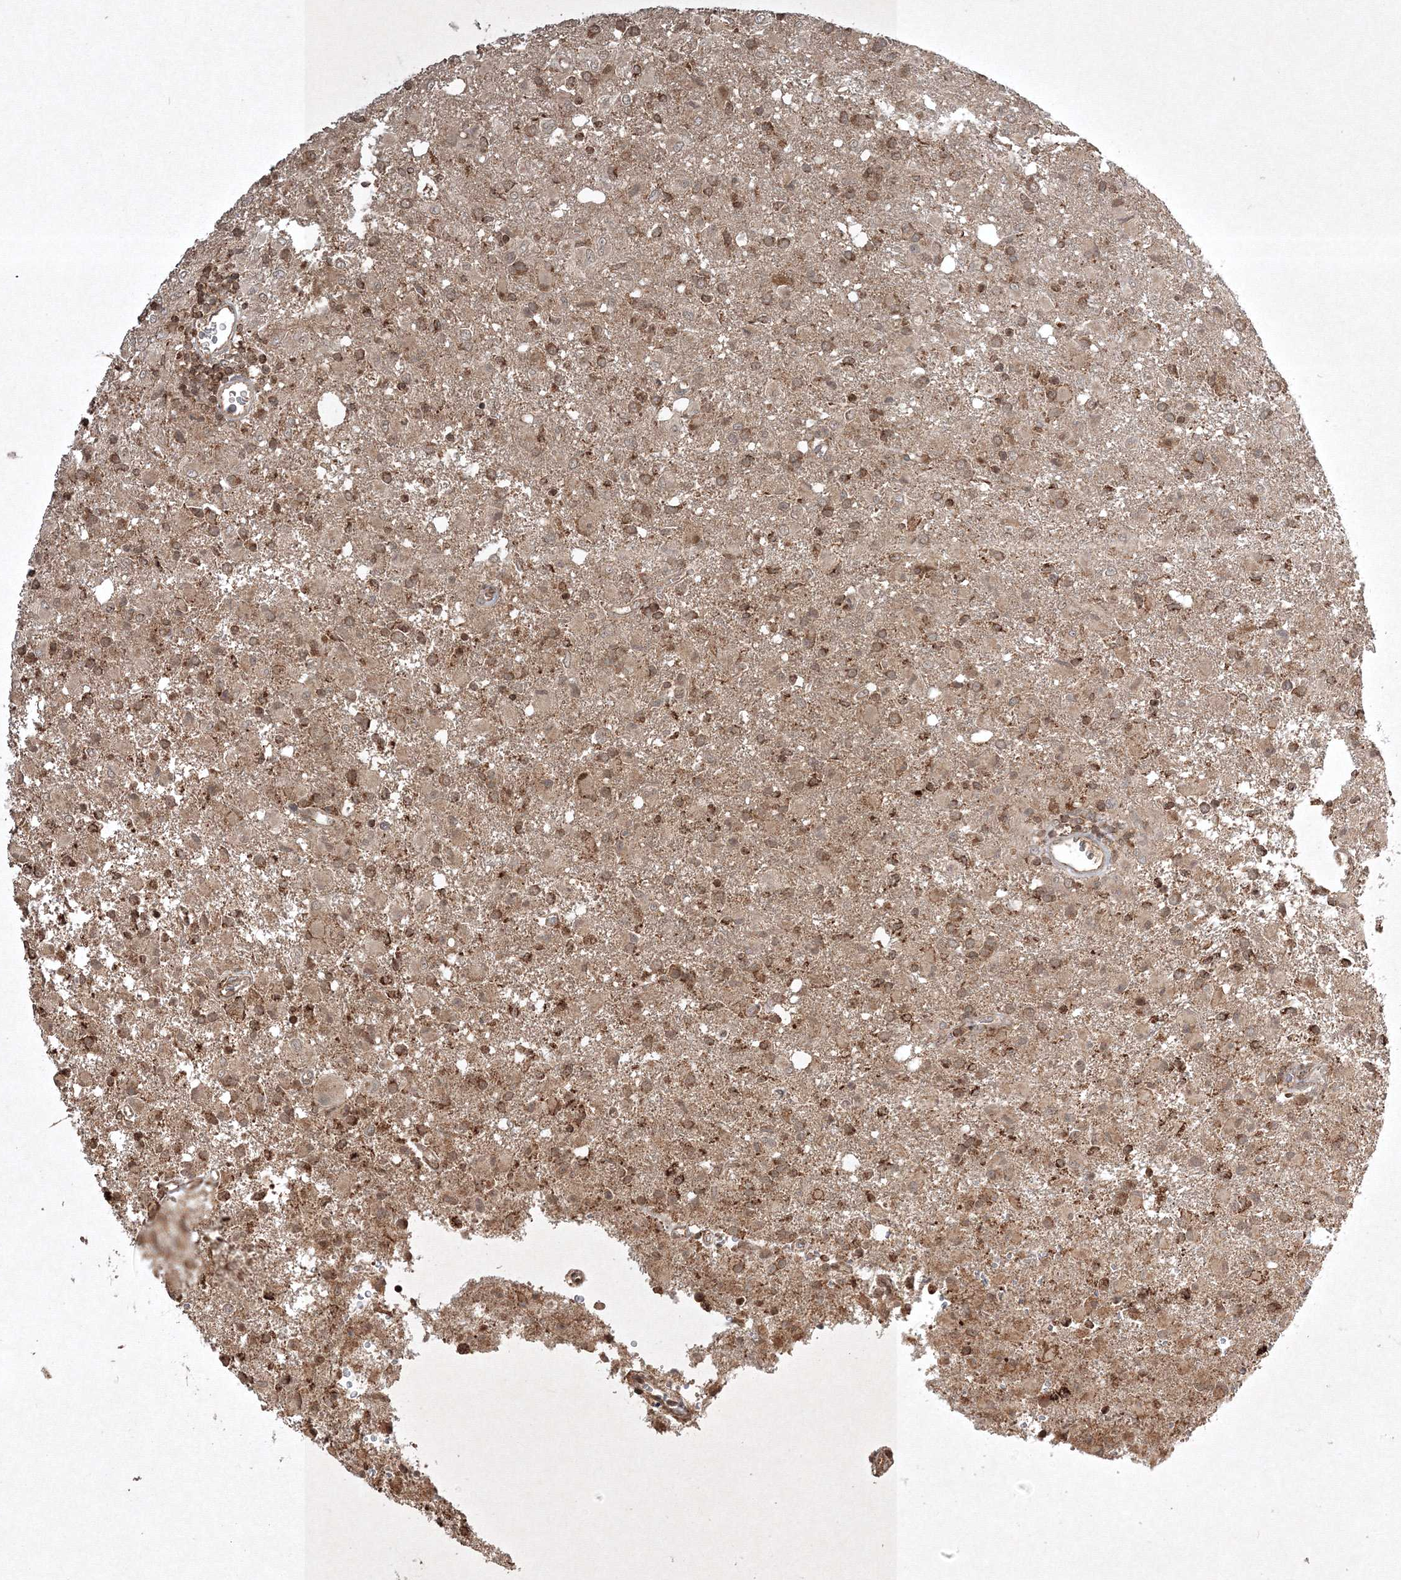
{"staining": {"intensity": "moderate", "quantity": "25%-75%", "location": "cytoplasmic/membranous"}, "tissue": "glioma", "cell_type": "Tumor cells", "image_type": "cancer", "snomed": [{"axis": "morphology", "description": "Glioma, malignant, High grade"}, {"axis": "topography", "description": "Brain"}], "caption": "Glioma stained for a protein reveals moderate cytoplasmic/membranous positivity in tumor cells. The staining was performed using DAB to visualize the protein expression in brown, while the nuclei were stained in blue with hematoxylin (Magnification: 20x).", "gene": "PLTP", "patient": {"sex": "female", "age": 57}}